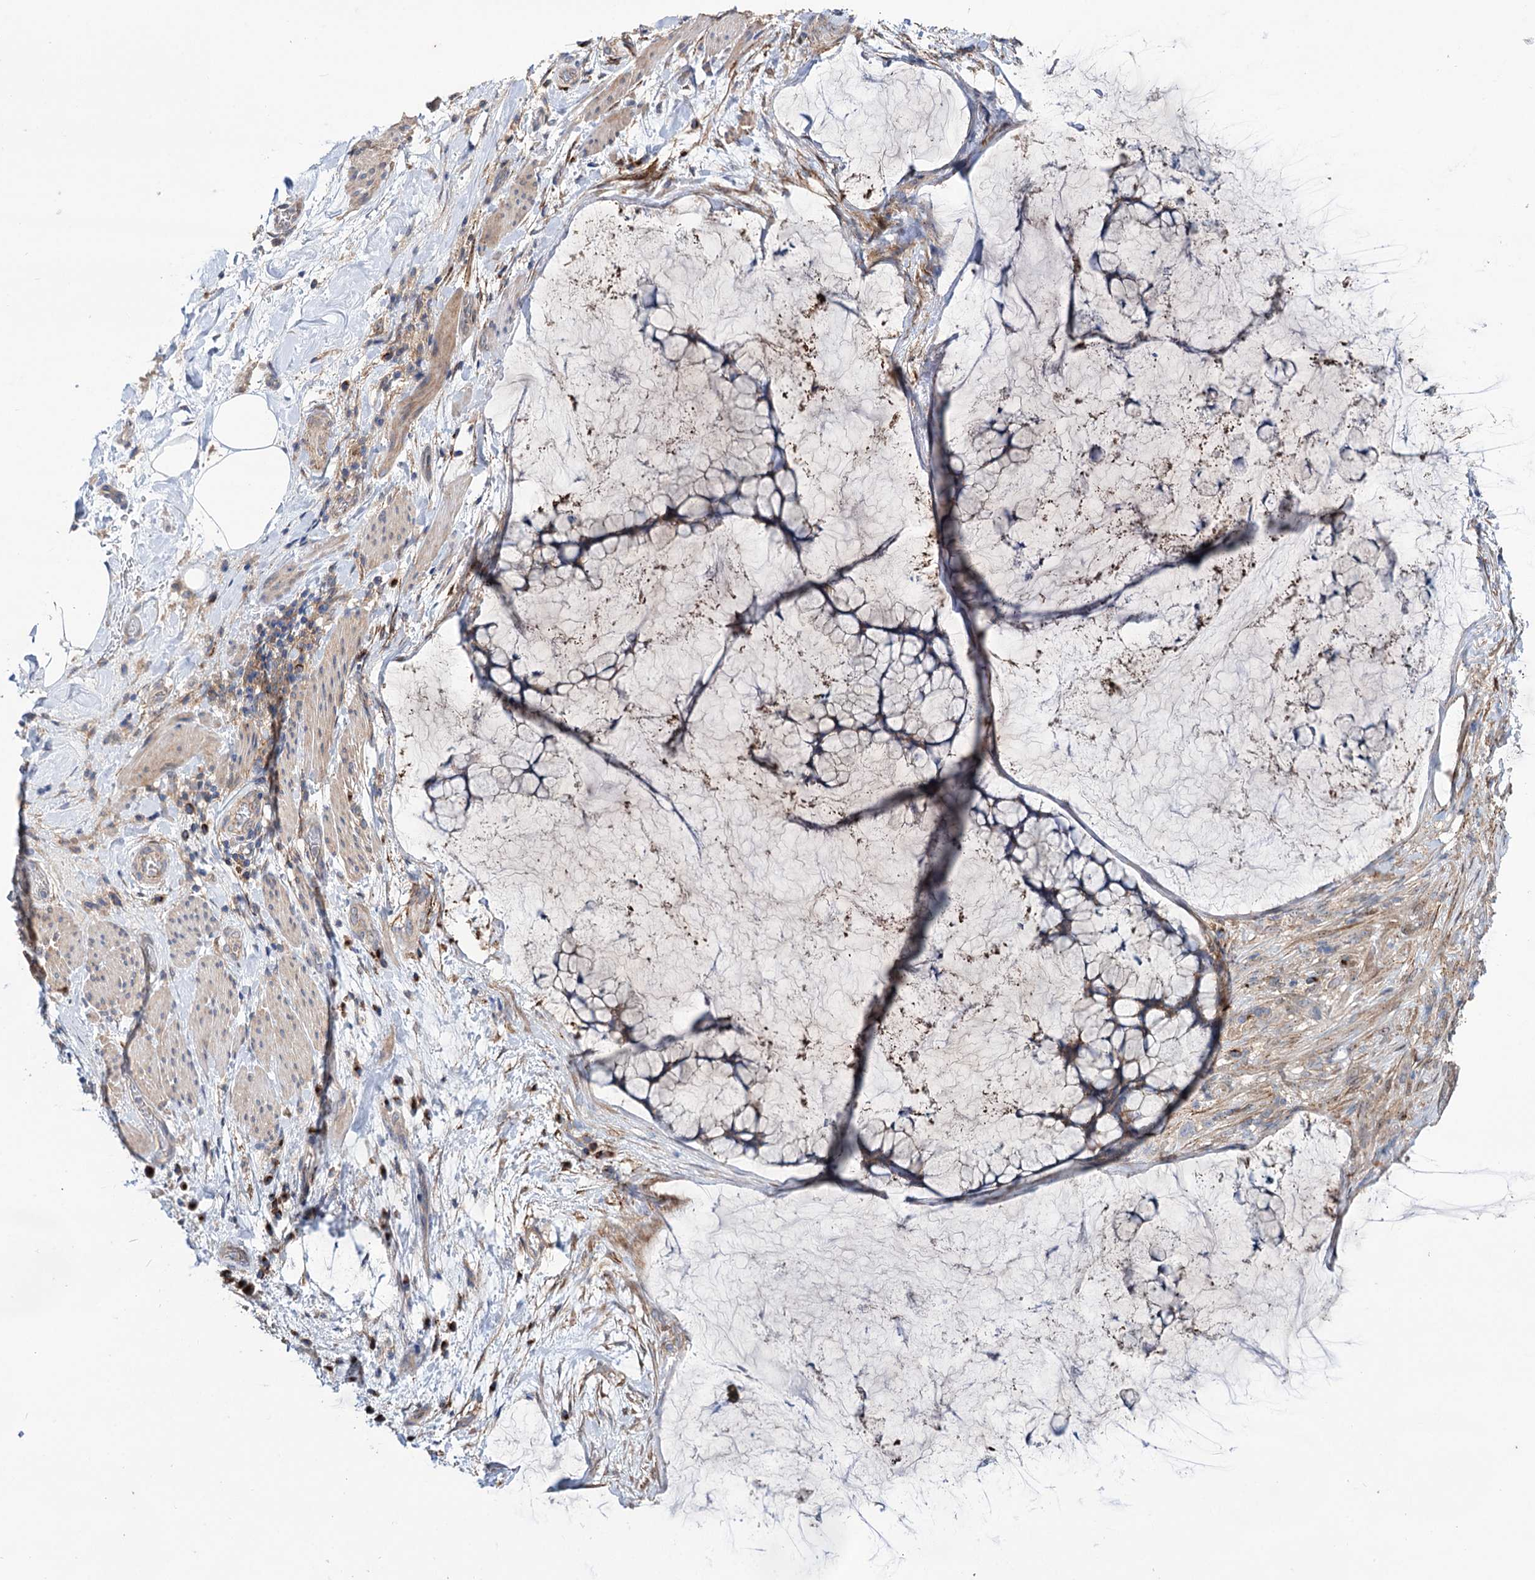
{"staining": {"intensity": "weak", "quantity": "<25%", "location": "cytoplasmic/membranous"}, "tissue": "ovarian cancer", "cell_type": "Tumor cells", "image_type": "cancer", "snomed": [{"axis": "morphology", "description": "Cystadenocarcinoma, mucinous, NOS"}, {"axis": "topography", "description": "Ovary"}], "caption": "Tumor cells show no significant protein positivity in mucinous cystadenocarcinoma (ovarian).", "gene": "SEC24A", "patient": {"sex": "female", "age": 42}}